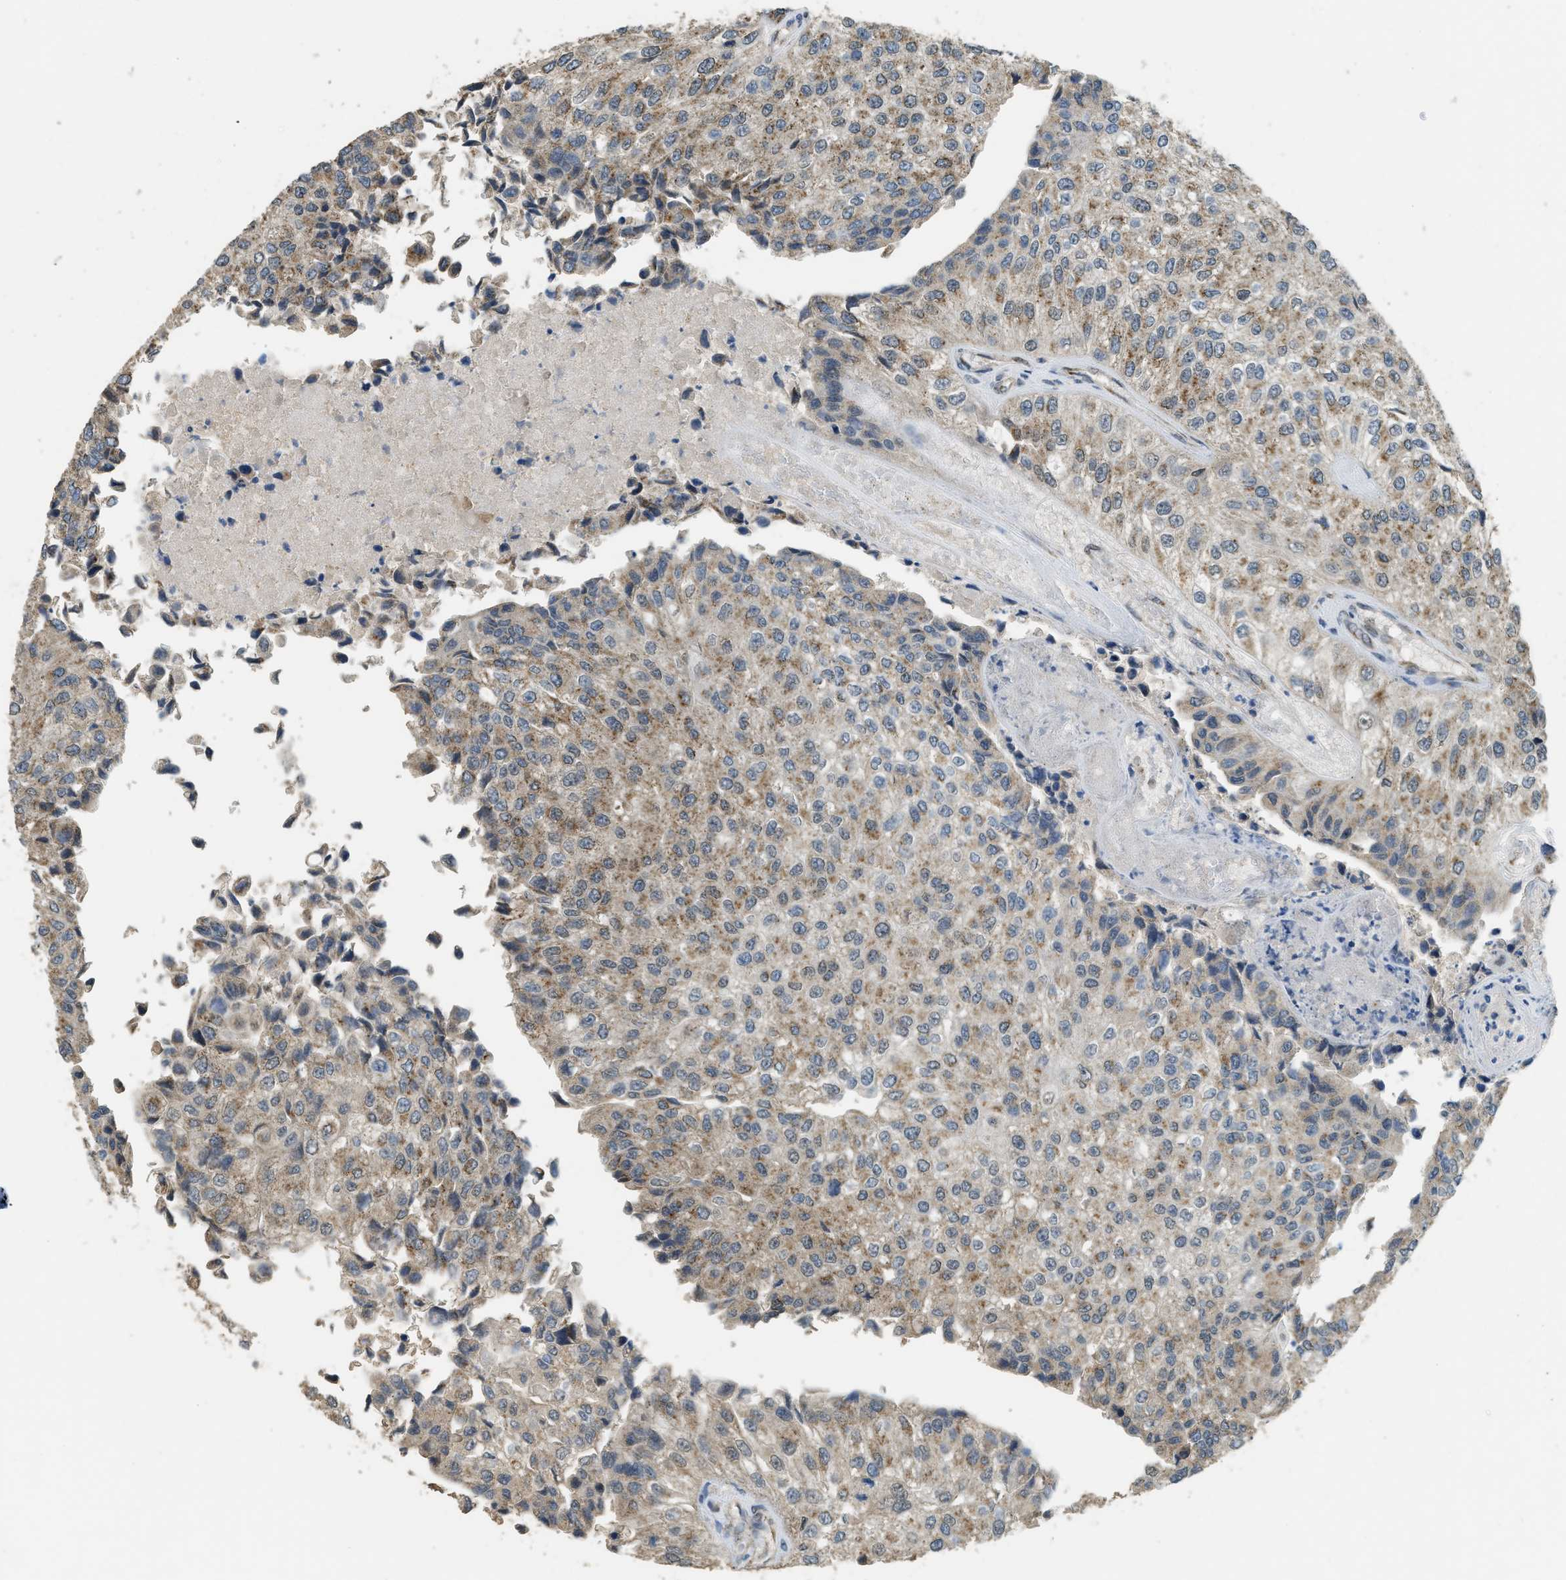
{"staining": {"intensity": "moderate", "quantity": ">75%", "location": "cytoplasmic/membranous"}, "tissue": "urothelial cancer", "cell_type": "Tumor cells", "image_type": "cancer", "snomed": [{"axis": "morphology", "description": "Urothelial carcinoma, High grade"}, {"axis": "topography", "description": "Kidney"}, {"axis": "topography", "description": "Urinary bladder"}], "caption": "Moderate cytoplasmic/membranous positivity is appreciated in approximately >75% of tumor cells in urothelial carcinoma (high-grade).", "gene": "IPO7", "patient": {"sex": "male", "age": 77}}